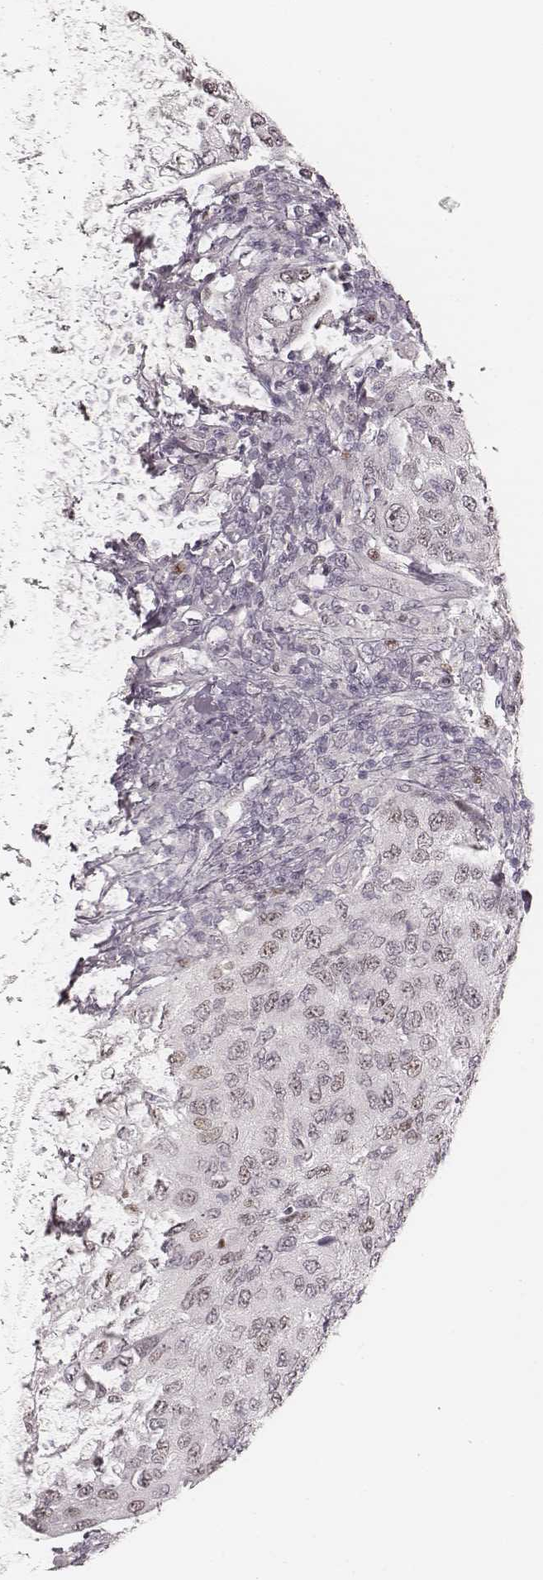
{"staining": {"intensity": "weak", "quantity": "25%-75%", "location": "nuclear"}, "tissue": "urothelial cancer", "cell_type": "Tumor cells", "image_type": "cancer", "snomed": [{"axis": "morphology", "description": "Urothelial carcinoma, High grade"}, {"axis": "topography", "description": "Urinary bladder"}], "caption": "Brown immunohistochemical staining in high-grade urothelial carcinoma shows weak nuclear staining in approximately 25%-75% of tumor cells.", "gene": "TEX37", "patient": {"sex": "female", "age": 78}}